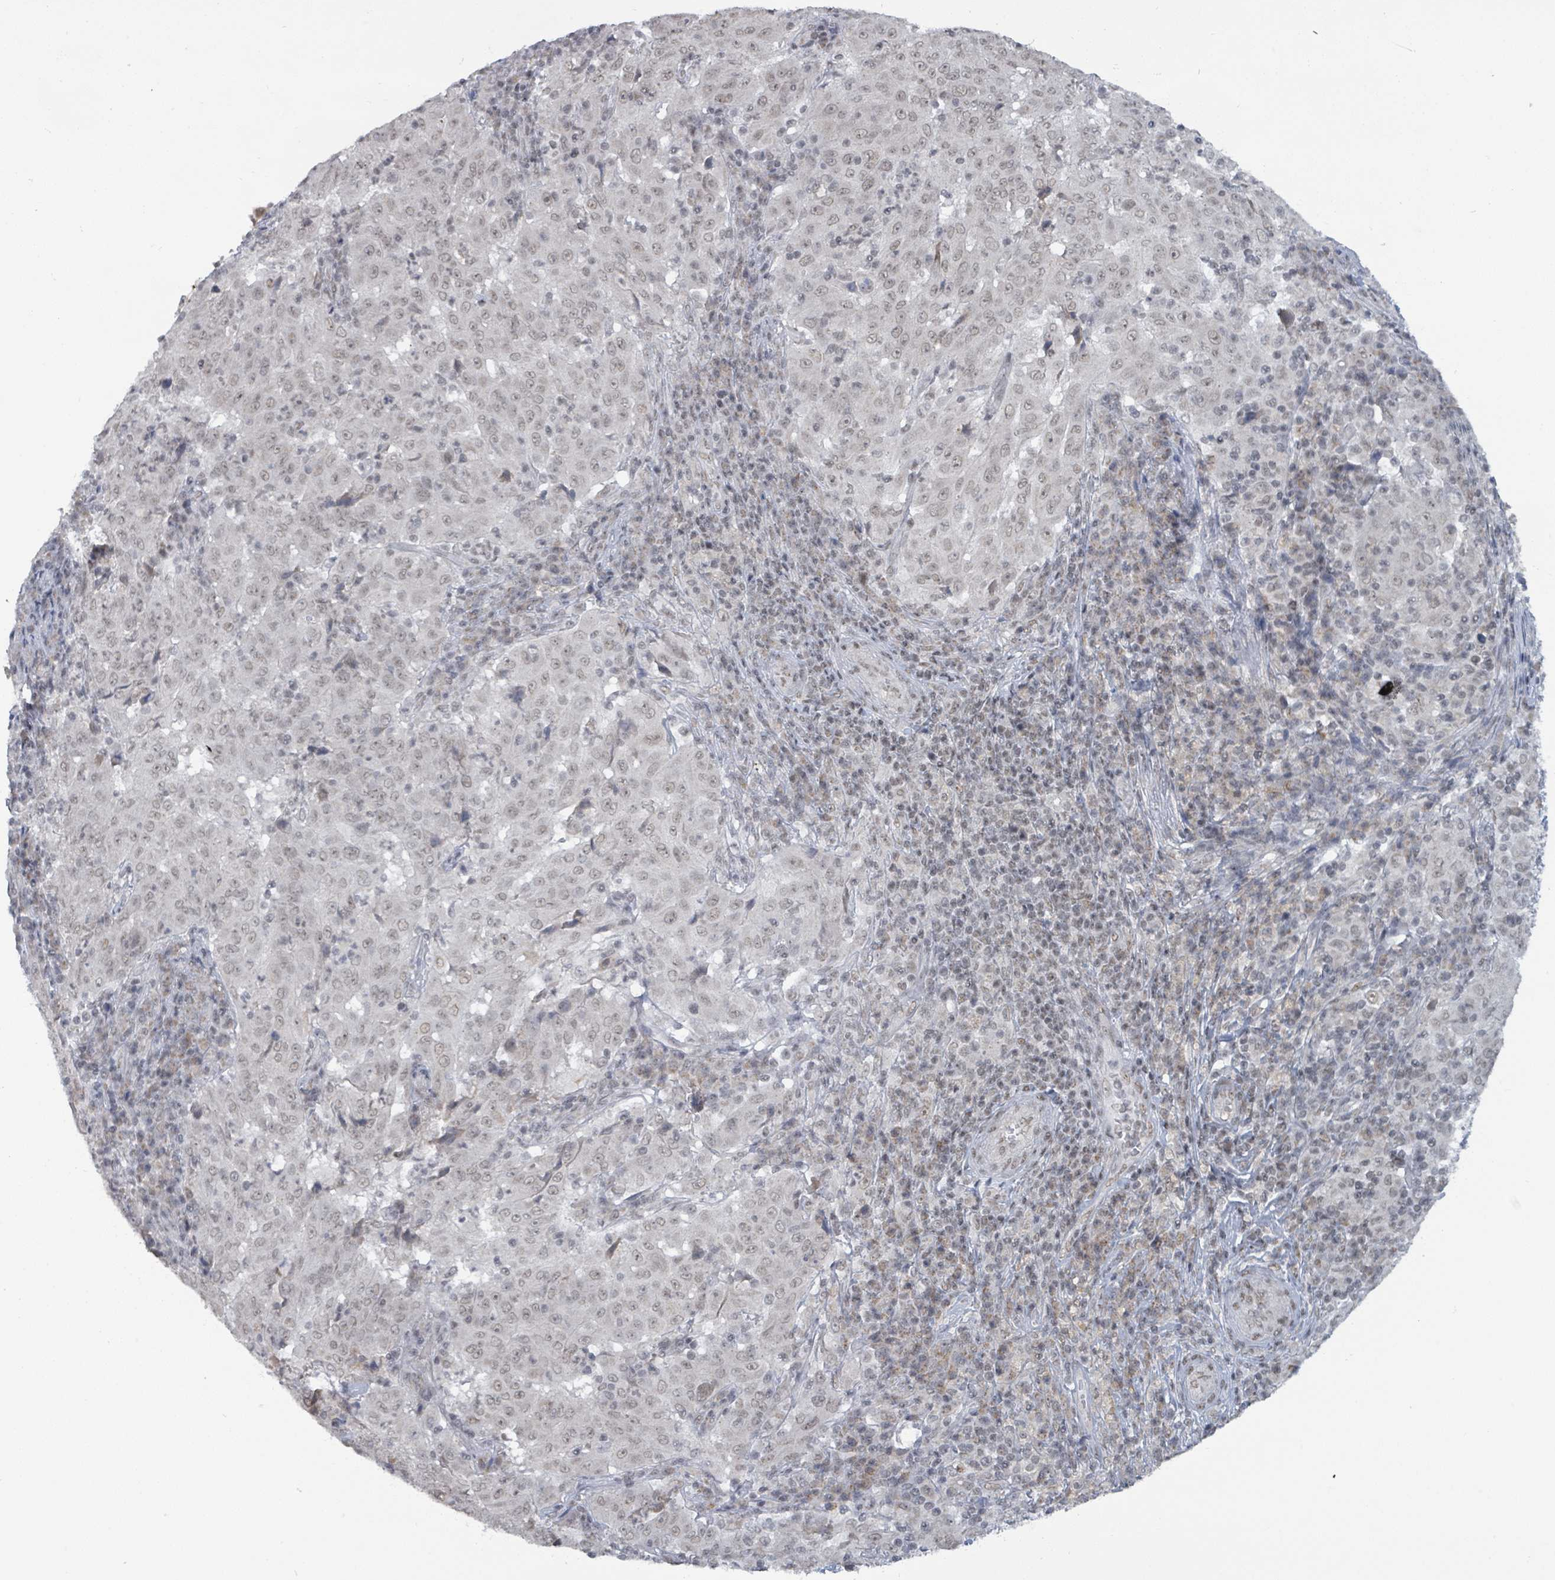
{"staining": {"intensity": "negative", "quantity": "none", "location": "none"}, "tissue": "pancreatic cancer", "cell_type": "Tumor cells", "image_type": "cancer", "snomed": [{"axis": "morphology", "description": "Adenocarcinoma, NOS"}, {"axis": "topography", "description": "Pancreas"}], "caption": "Pancreatic cancer stained for a protein using immunohistochemistry (IHC) reveals no positivity tumor cells.", "gene": "BANP", "patient": {"sex": "male", "age": 63}}